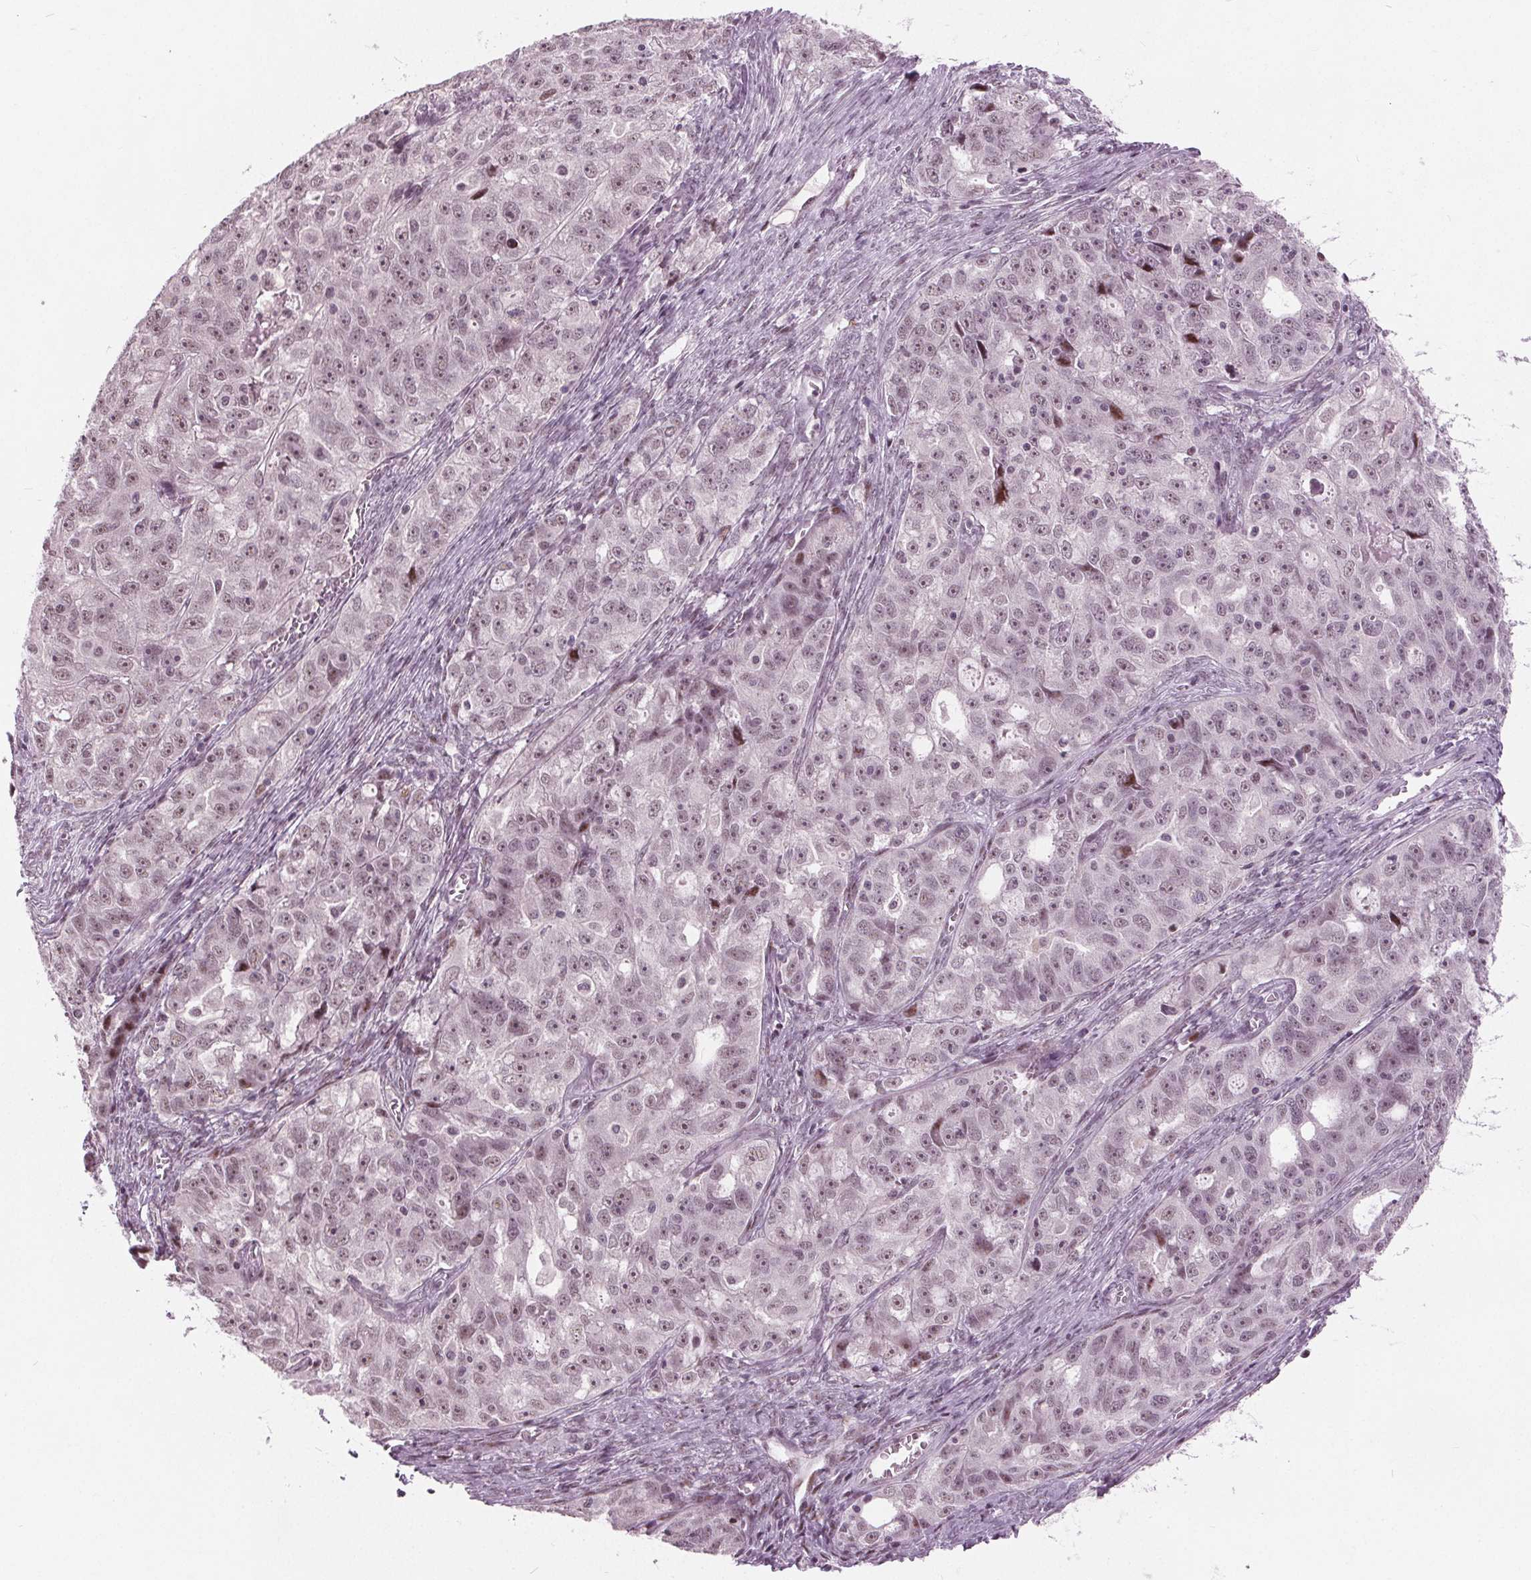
{"staining": {"intensity": "moderate", "quantity": "25%-75%", "location": "nuclear"}, "tissue": "ovarian cancer", "cell_type": "Tumor cells", "image_type": "cancer", "snomed": [{"axis": "morphology", "description": "Cystadenocarcinoma, serous, NOS"}, {"axis": "topography", "description": "Ovary"}], "caption": "Immunohistochemical staining of human ovarian cancer (serous cystadenocarcinoma) reveals moderate nuclear protein positivity in about 25%-75% of tumor cells.", "gene": "TTC34", "patient": {"sex": "female", "age": 51}}